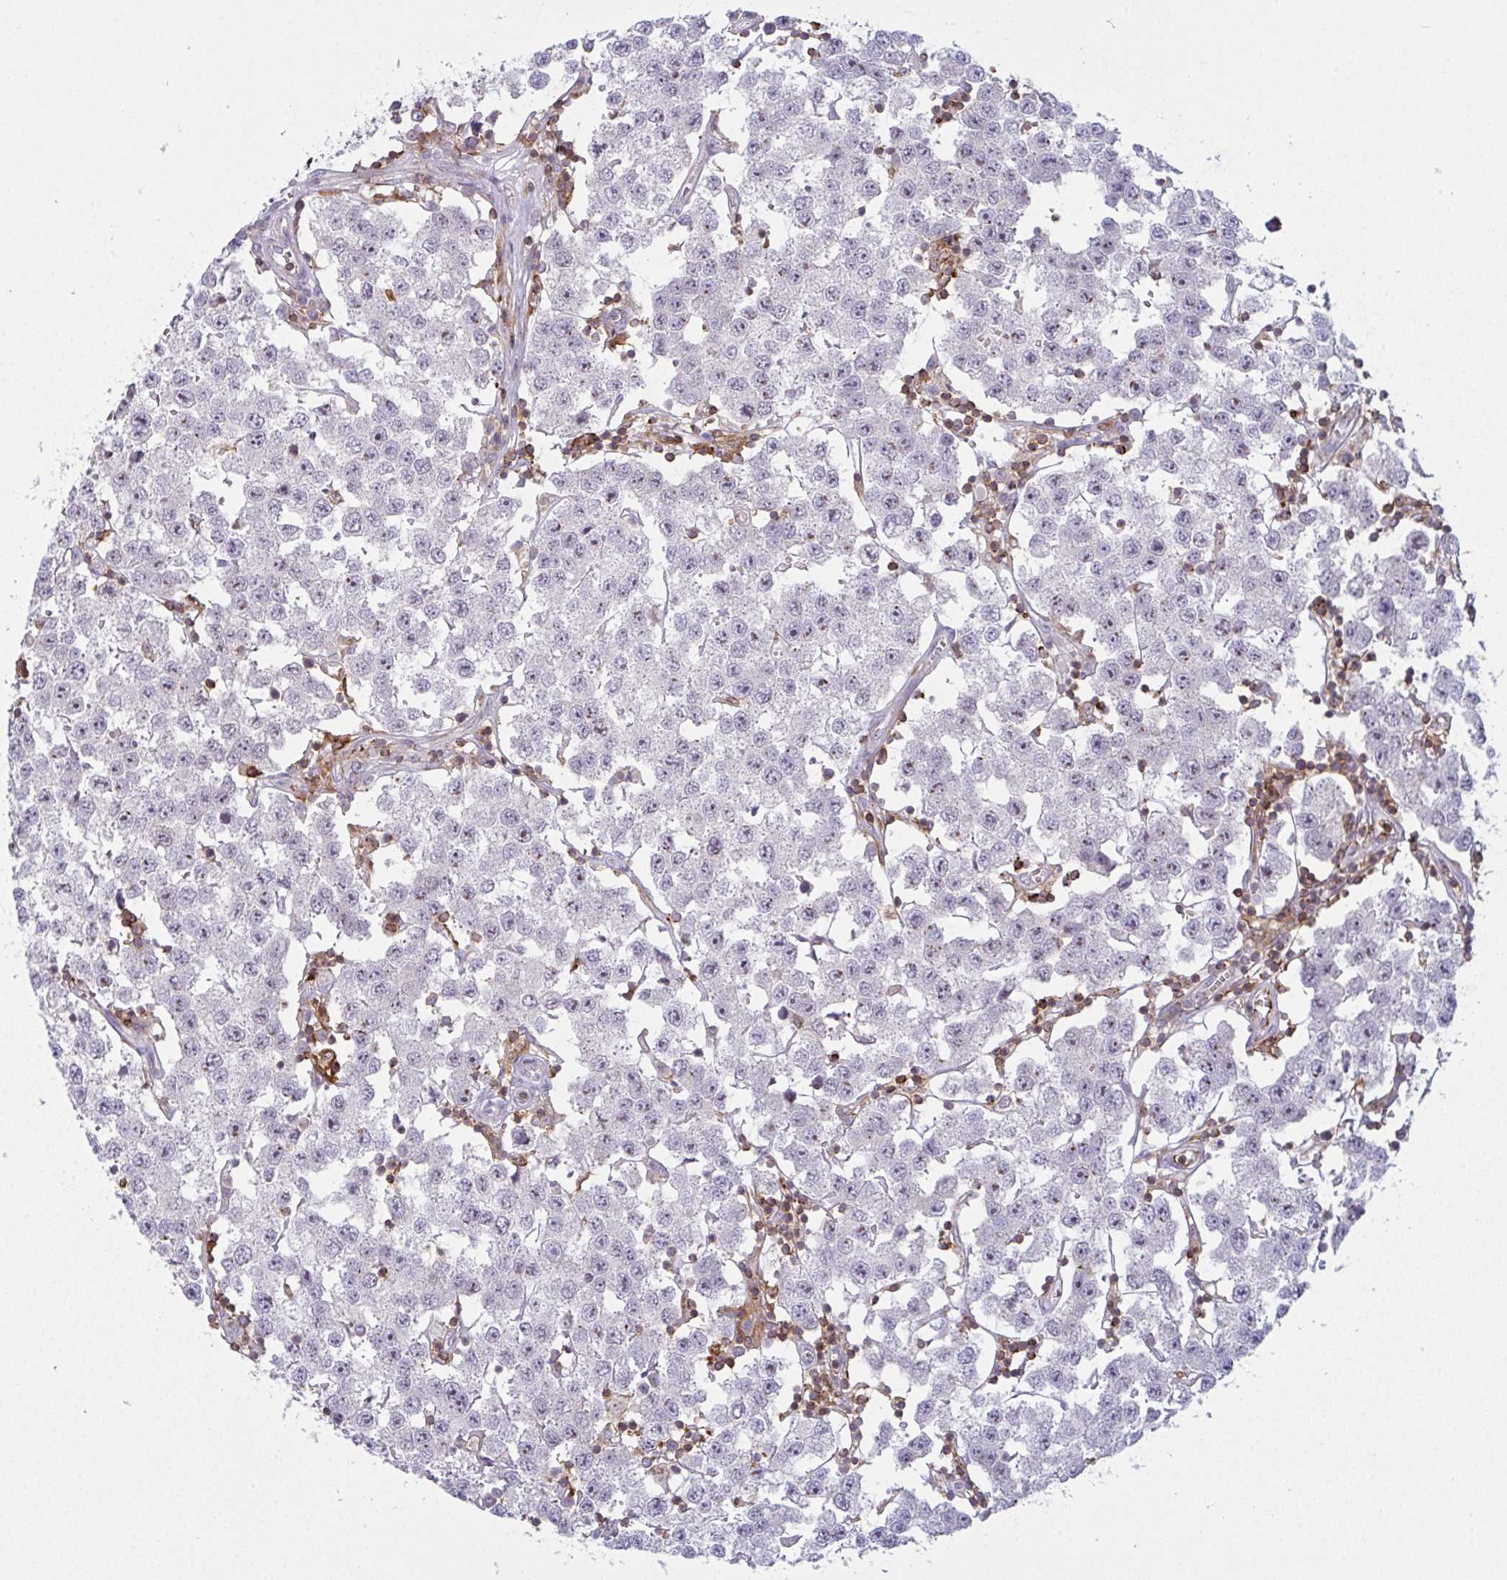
{"staining": {"intensity": "negative", "quantity": "none", "location": "none"}, "tissue": "testis cancer", "cell_type": "Tumor cells", "image_type": "cancer", "snomed": [{"axis": "morphology", "description": "Seminoma, NOS"}, {"axis": "topography", "description": "Testis"}], "caption": "Photomicrograph shows no significant protein positivity in tumor cells of testis cancer (seminoma).", "gene": "CD80", "patient": {"sex": "male", "age": 34}}